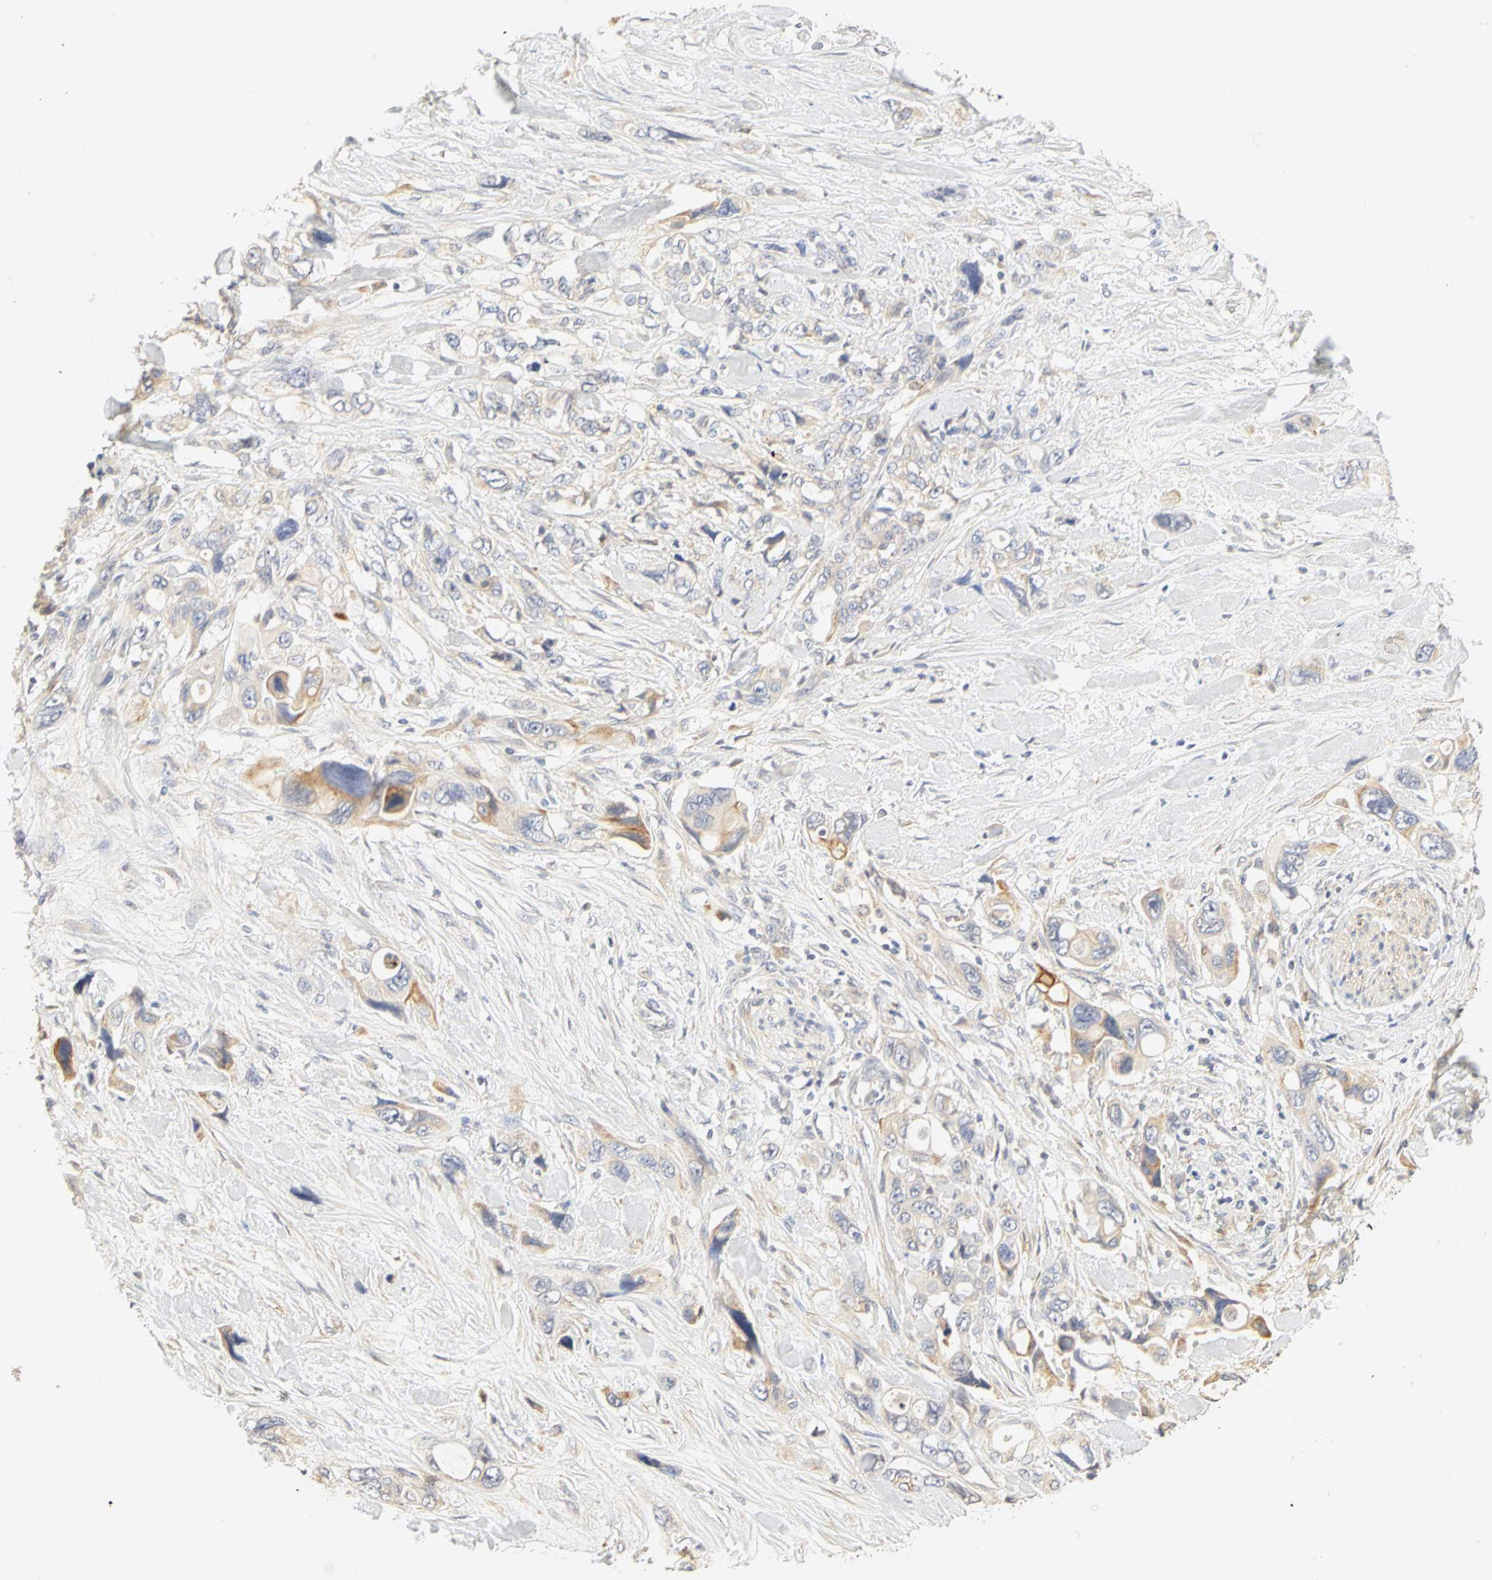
{"staining": {"intensity": "weak", "quantity": ">75%", "location": "cytoplasmic/membranous"}, "tissue": "pancreatic cancer", "cell_type": "Tumor cells", "image_type": "cancer", "snomed": [{"axis": "morphology", "description": "Adenocarcinoma, NOS"}, {"axis": "topography", "description": "Pancreas"}], "caption": "Approximately >75% of tumor cells in human adenocarcinoma (pancreatic) display weak cytoplasmic/membranous protein expression as visualized by brown immunohistochemical staining.", "gene": "GNRH2", "patient": {"sex": "male", "age": 46}}